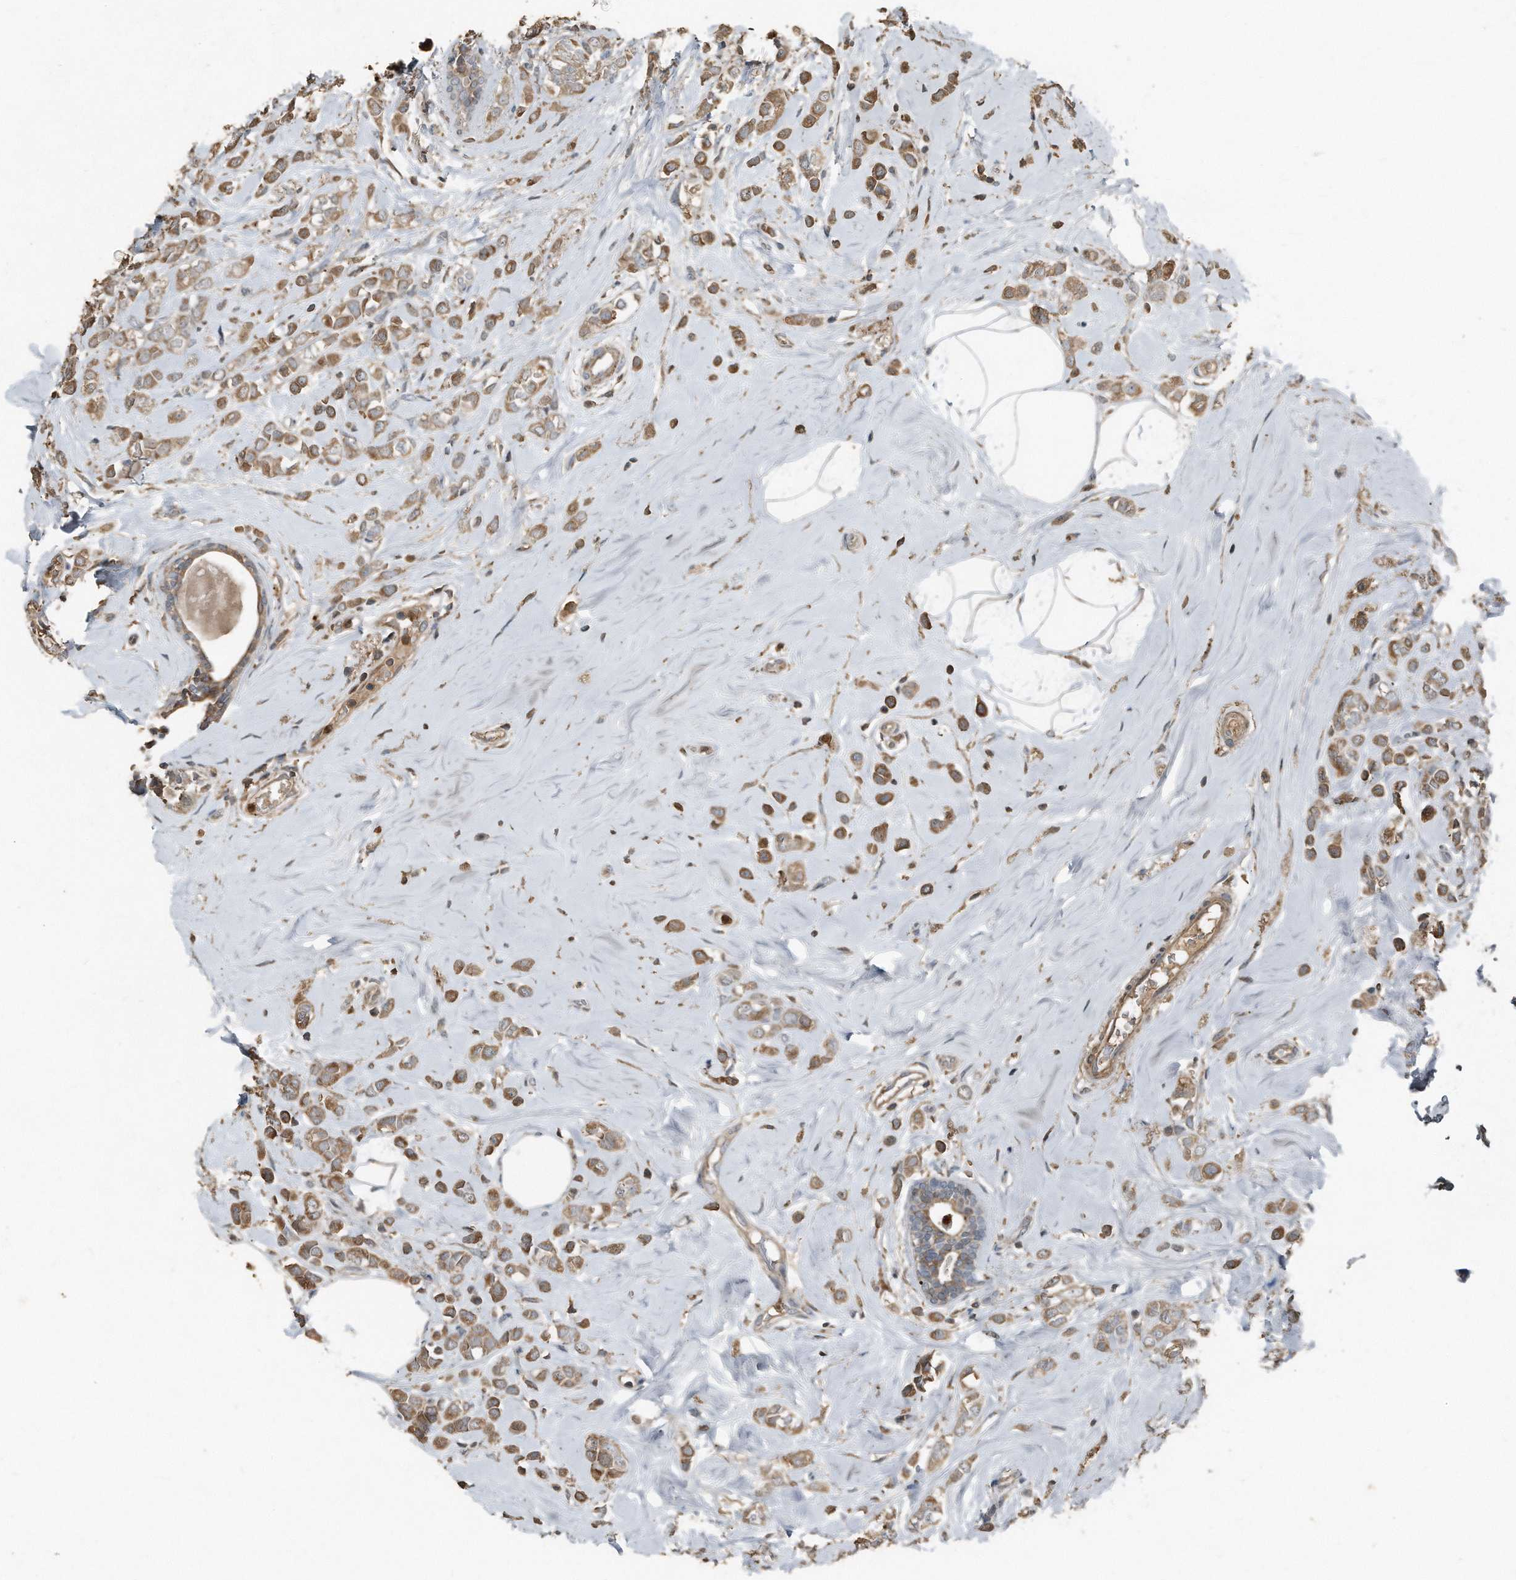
{"staining": {"intensity": "moderate", "quantity": ">75%", "location": "cytoplasmic/membranous"}, "tissue": "breast cancer", "cell_type": "Tumor cells", "image_type": "cancer", "snomed": [{"axis": "morphology", "description": "Lobular carcinoma"}, {"axis": "topography", "description": "Breast"}], "caption": "Immunohistochemical staining of breast lobular carcinoma reveals medium levels of moderate cytoplasmic/membranous protein staining in about >75% of tumor cells. The protein is stained brown, and the nuclei are stained in blue (DAB IHC with brightfield microscopy, high magnification).", "gene": "C9", "patient": {"sex": "female", "age": 47}}